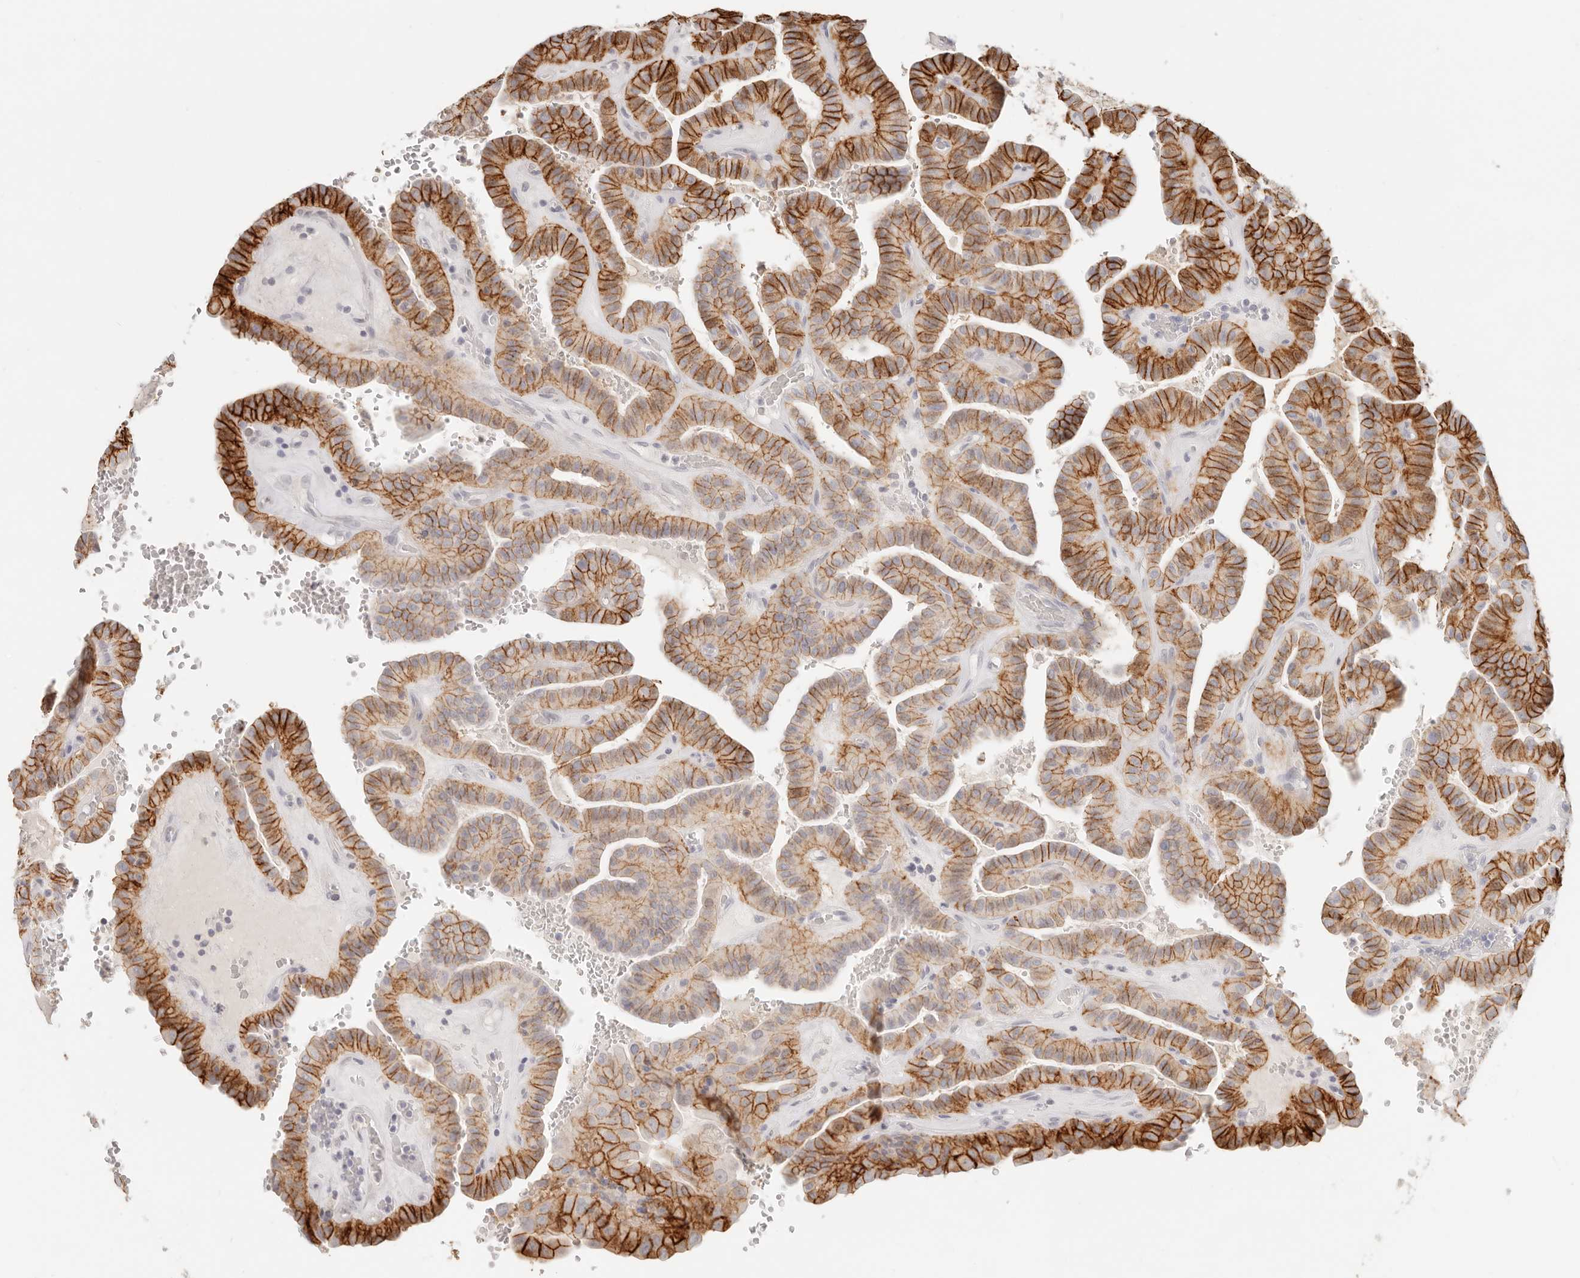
{"staining": {"intensity": "moderate", "quantity": ">75%", "location": "cytoplasmic/membranous"}, "tissue": "thyroid cancer", "cell_type": "Tumor cells", "image_type": "cancer", "snomed": [{"axis": "morphology", "description": "Papillary adenocarcinoma, NOS"}, {"axis": "topography", "description": "Thyroid gland"}], "caption": "Immunohistochemical staining of thyroid cancer reveals moderate cytoplasmic/membranous protein staining in about >75% of tumor cells.", "gene": "EPCAM", "patient": {"sex": "male", "age": 77}}